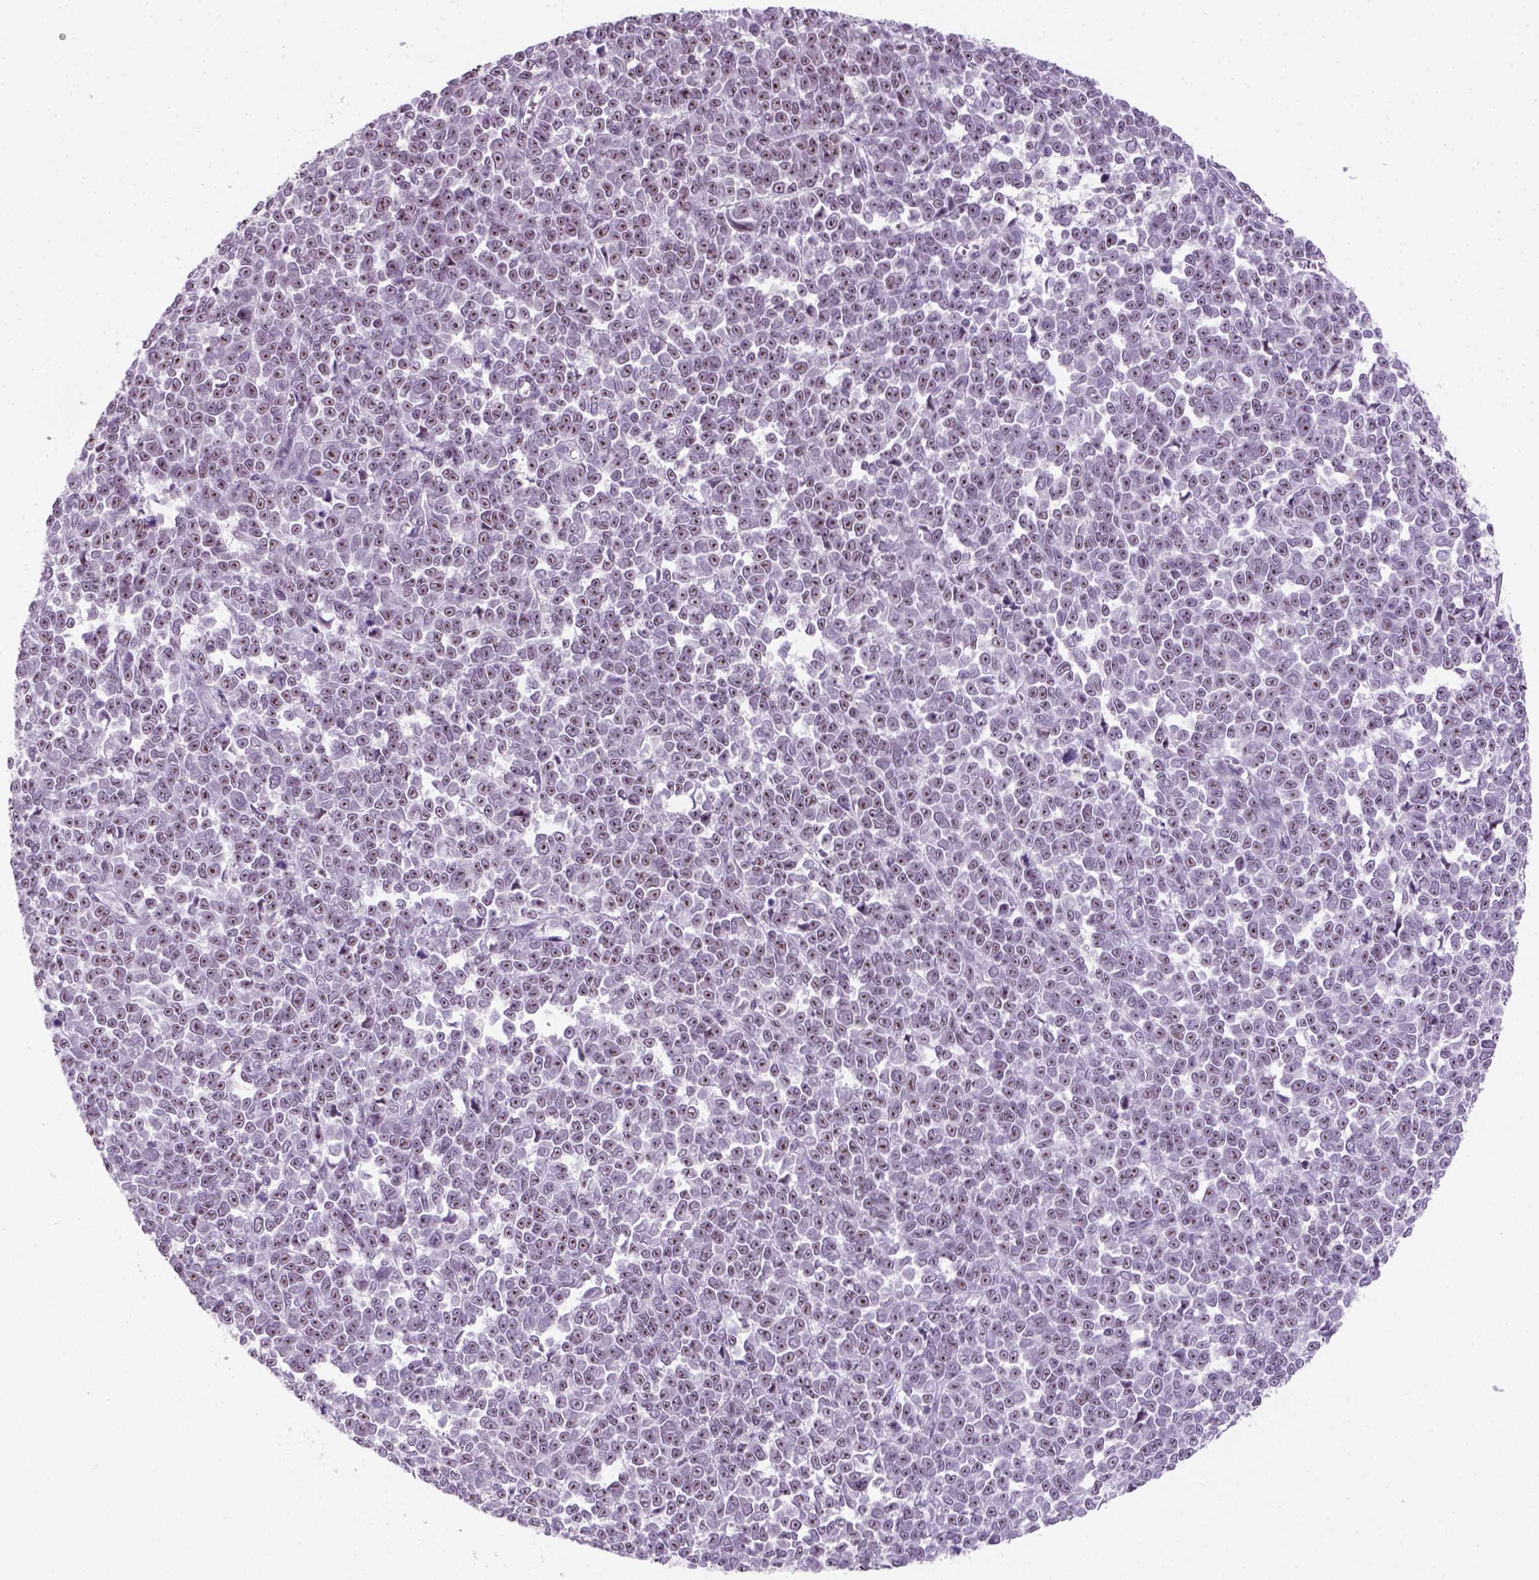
{"staining": {"intensity": "weak", "quantity": "25%-75%", "location": "nuclear"}, "tissue": "melanoma", "cell_type": "Tumor cells", "image_type": "cancer", "snomed": [{"axis": "morphology", "description": "Malignant melanoma, NOS"}, {"axis": "topography", "description": "Skin"}], "caption": "Melanoma stained with a brown dye displays weak nuclear positive positivity in about 25%-75% of tumor cells.", "gene": "ZNF865", "patient": {"sex": "female", "age": 95}}